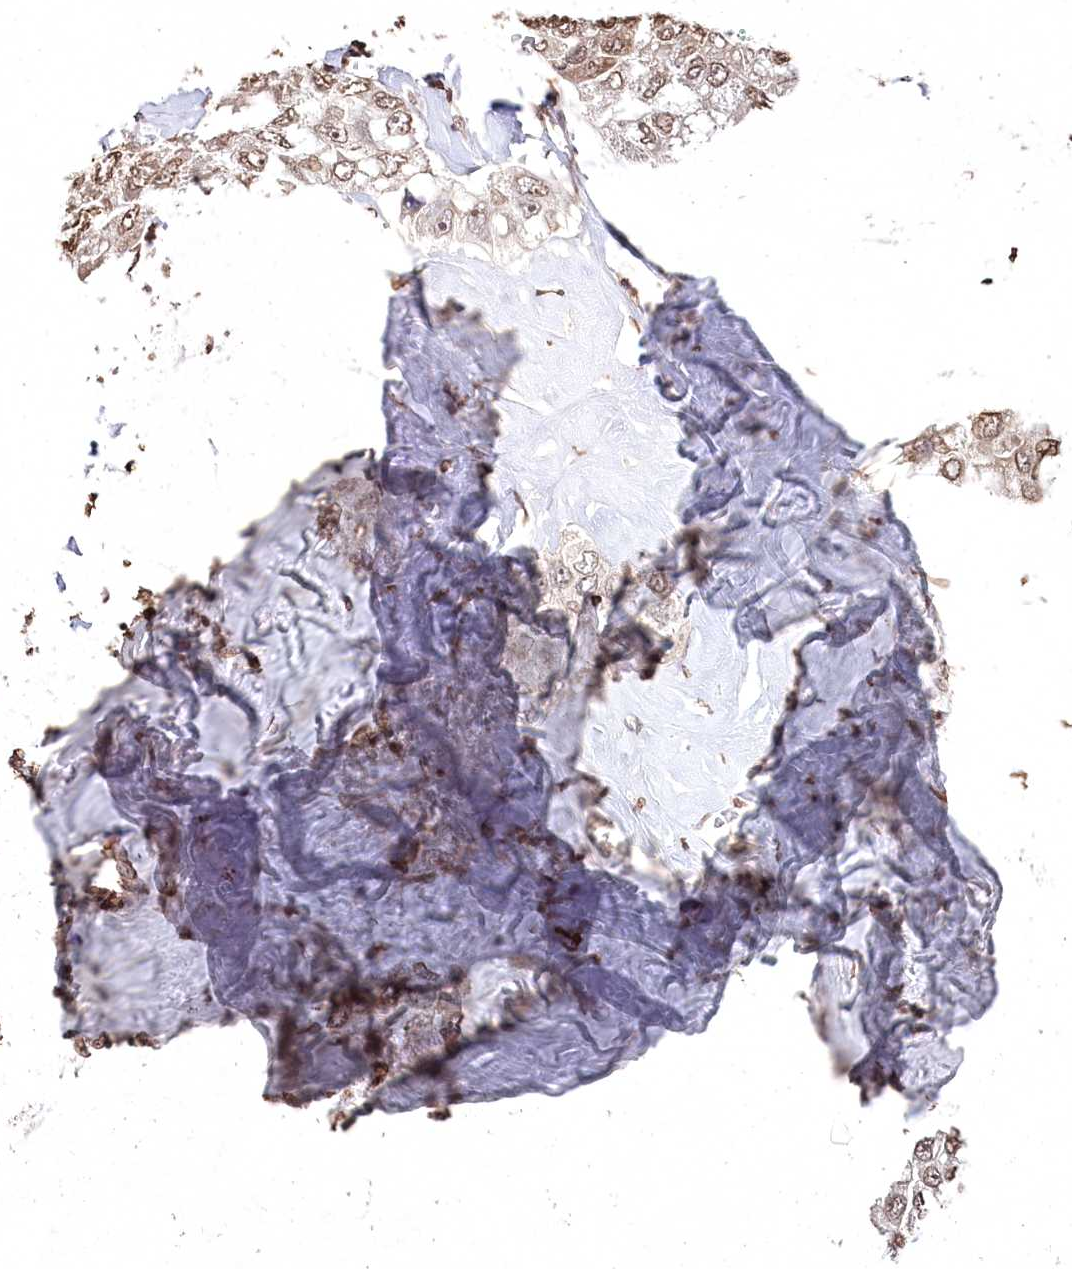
{"staining": {"intensity": "moderate", "quantity": "25%-75%", "location": "cytoplasmic/membranous,nuclear"}, "tissue": "liver cancer", "cell_type": "Tumor cells", "image_type": "cancer", "snomed": [{"axis": "morphology", "description": "Carcinoma, Hepatocellular, NOS"}, {"axis": "topography", "description": "Liver"}], "caption": "Immunohistochemistry (IHC) photomicrograph of neoplastic tissue: liver cancer stained using immunohistochemistry exhibits medium levels of moderate protein expression localized specifically in the cytoplasmic/membranous and nuclear of tumor cells, appearing as a cytoplasmic/membranous and nuclear brown color.", "gene": "DMXL1", "patient": {"sex": "male", "age": 80}}